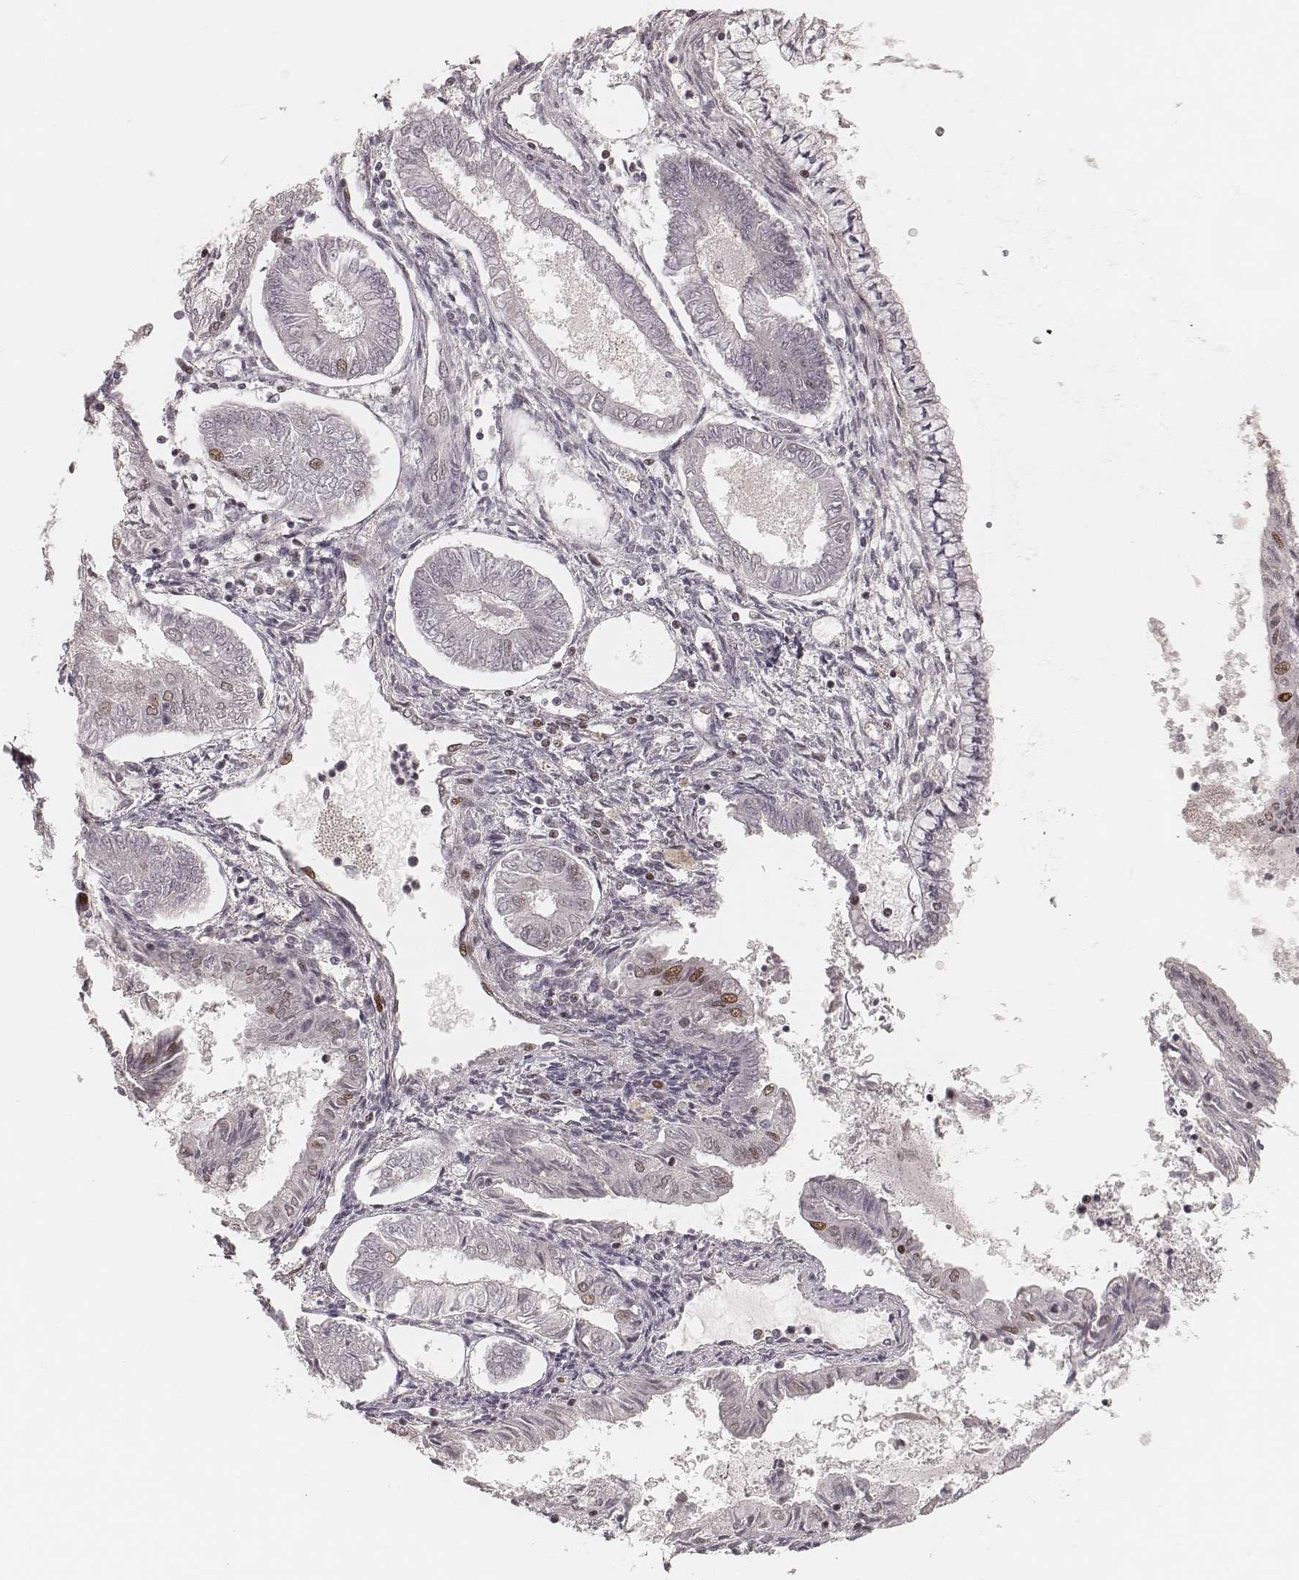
{"staining": {"intensity": "moderate", "quantity": "<25%", "location": "nuclear"}, "tissue": "endometrial cancer", "cell_type": "Tumor cells", "image_type": "cancer", "snomed": [{"axis": "morphology", "description": "Adenocarcinoma, NOS"}, {"axis": "topography", "description": "Endometrium"}], "caption": "A brown stain shows moderate nuclear staining of a protein in human endometrial cancer (adenocarcinoma) tumor cells.", "gene": "HNRNPC", "patient": {"sex": "female", "age": 68}}